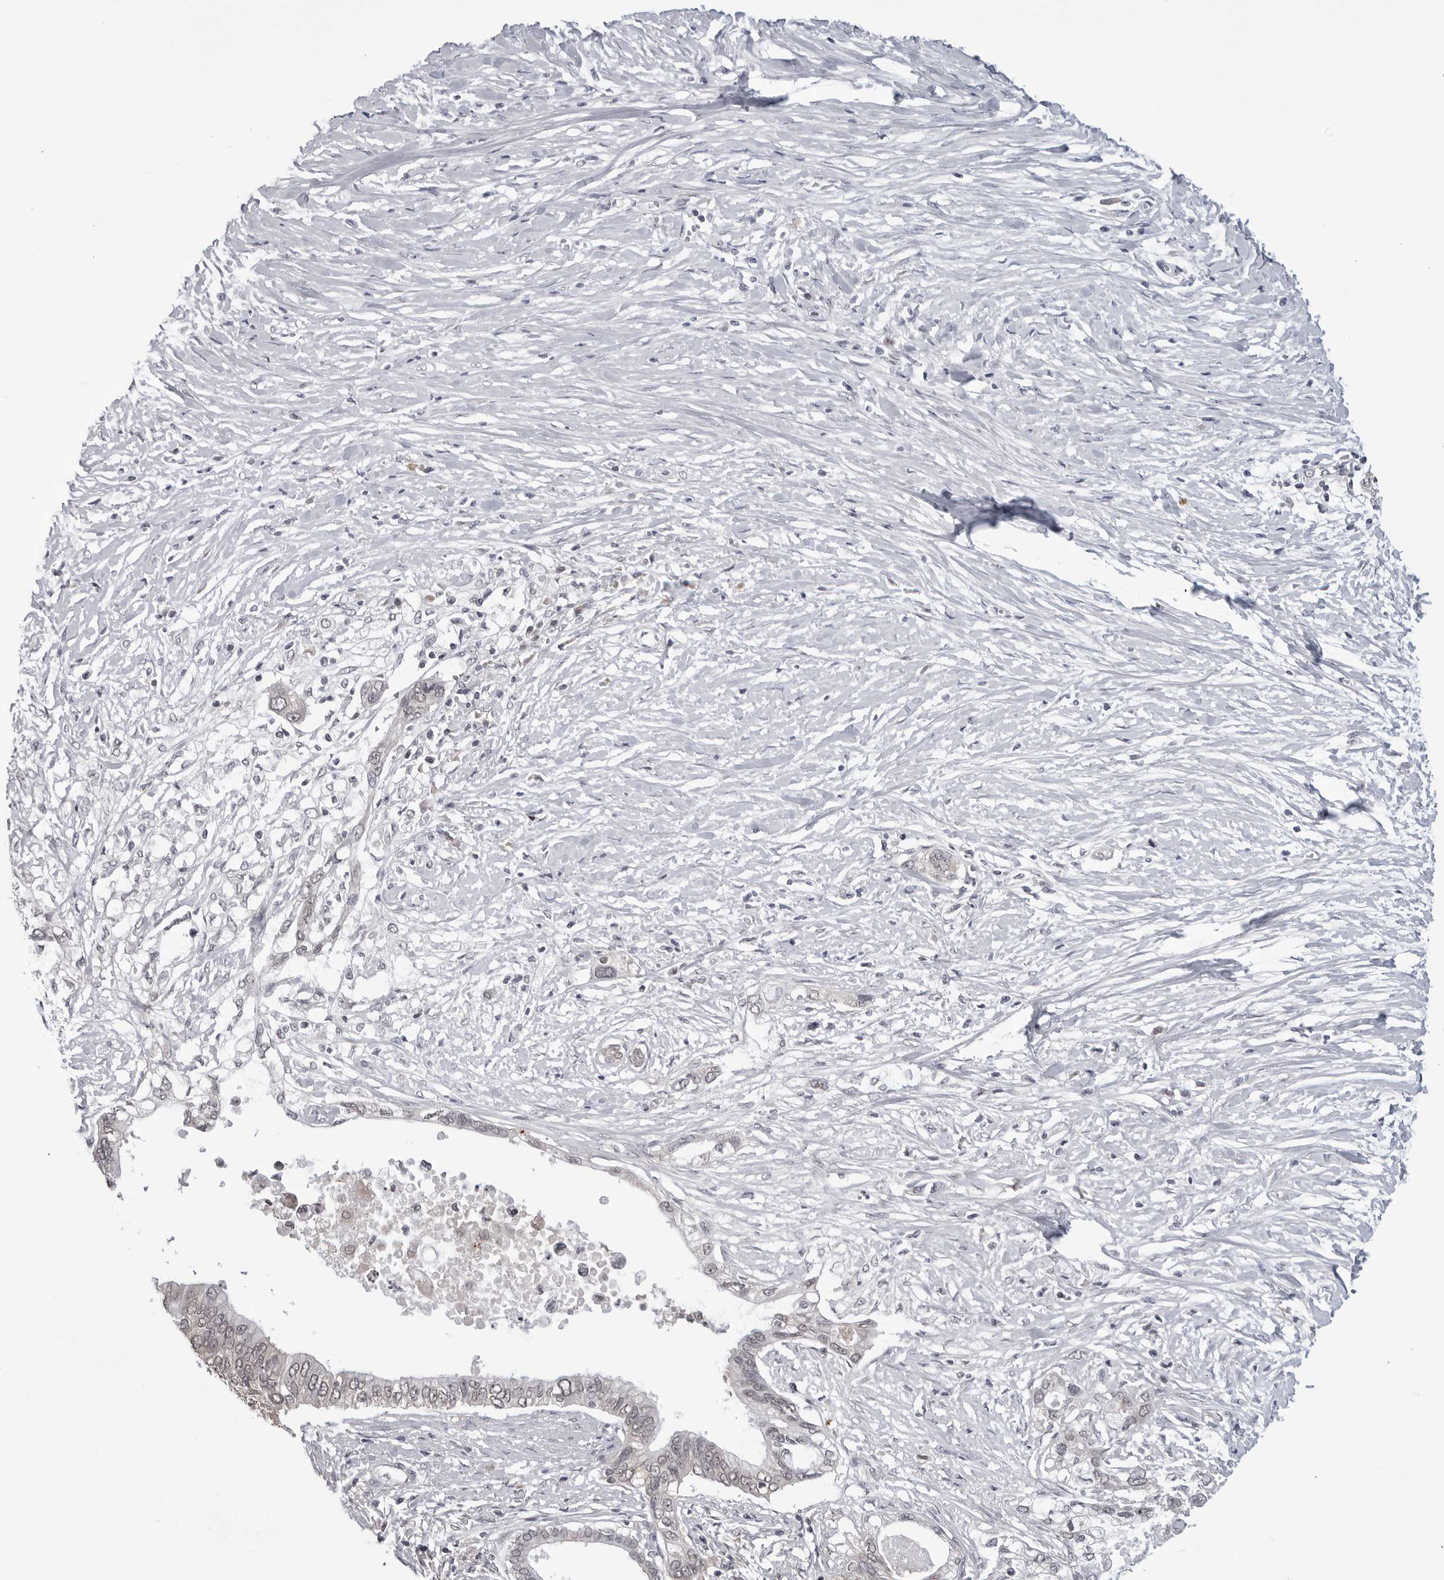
{"staining": {"intensity": "negative", "quantity": "none", "location": "none"}, "tissue": "pancreatic cancer", "cell_type": "Tumor cells", "image_type": "cancer", "snomed": [{"axis": "morphology", "description": "Normal tissue, NOS"}, {"axis": "morphology", "description": "Adenocarcinoma, NOS"}, {"axis": "topography", "description": "Pancreas"}, {"axis": "topography", "description": "Peripheral nerve tissue"}], "caption": "Immunohistochemistry (IHC) of pancreatic cancer (adenocarcinoma) exhibits no expression in tumor cells.", "gene": "CDK20", "patient": {"sex": "male", "age": 59}}